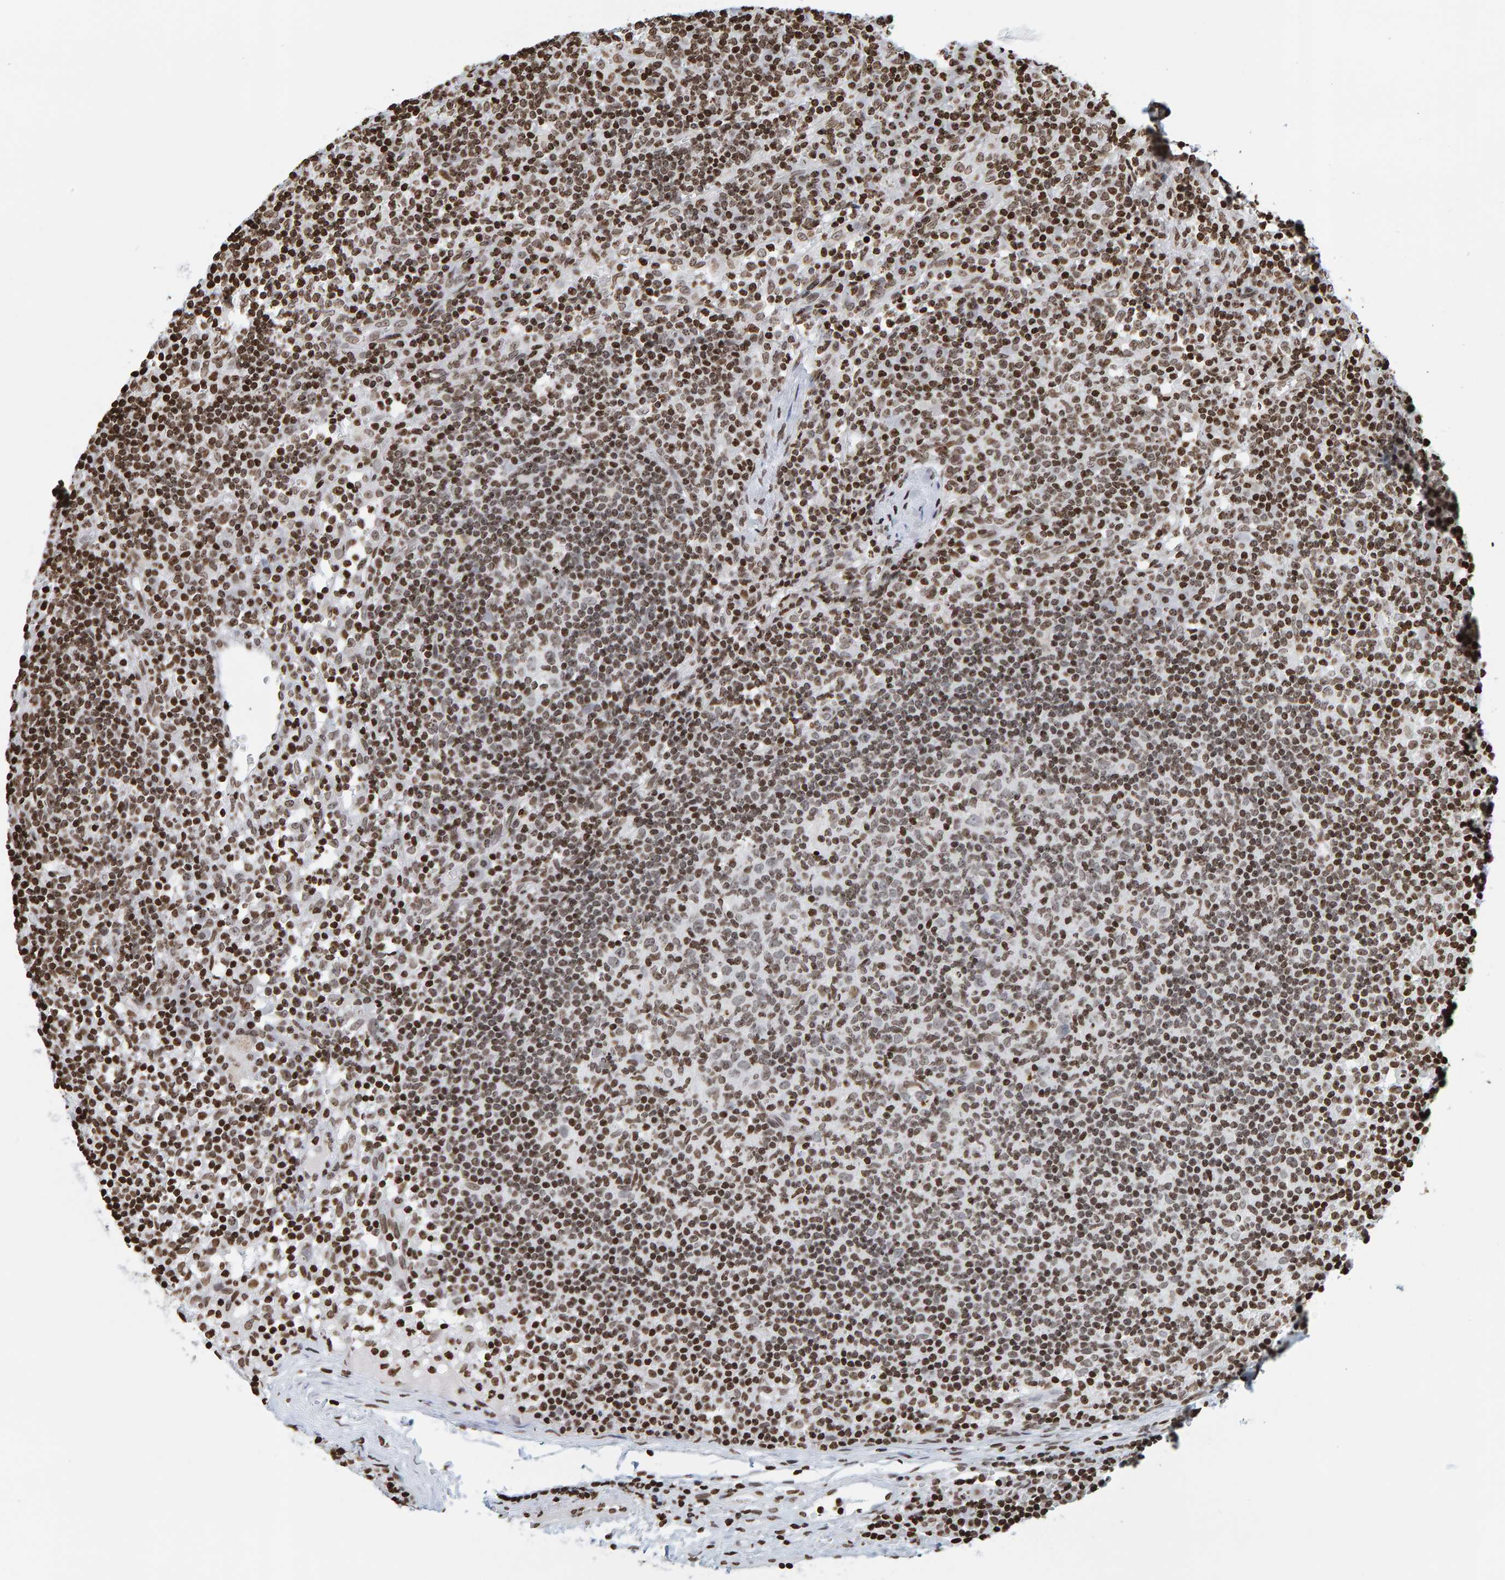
{"staining": {"intensity": "moderate", "quantity": "25%-75%", "location": "nuclear"}, "tissue": "lymph node", "cell_type": "Germinal center cells", "image_type": "normal", "snomed": [{"axis": "morphology", "description": "Normal tissue, NOS"}, {"axis": "morphology", "description": "Inflammation, NOS"}, {"axis": "topography", "description": "Lymph node"}], "caption": "Protein positivity by immunohistochemistry (IHC) exhibits moderate nuclear positivity in about 25%-75% of germinal center cells in unremarkable lymph node. The protein is stained brown, and the nuclei are stained in blue (DAB (3,3'-diaminobenzidine) IHC with brightfield microscopy, high magnification).", "gene": "BRF2", "patient": {"sex": "male", "age": 55}}